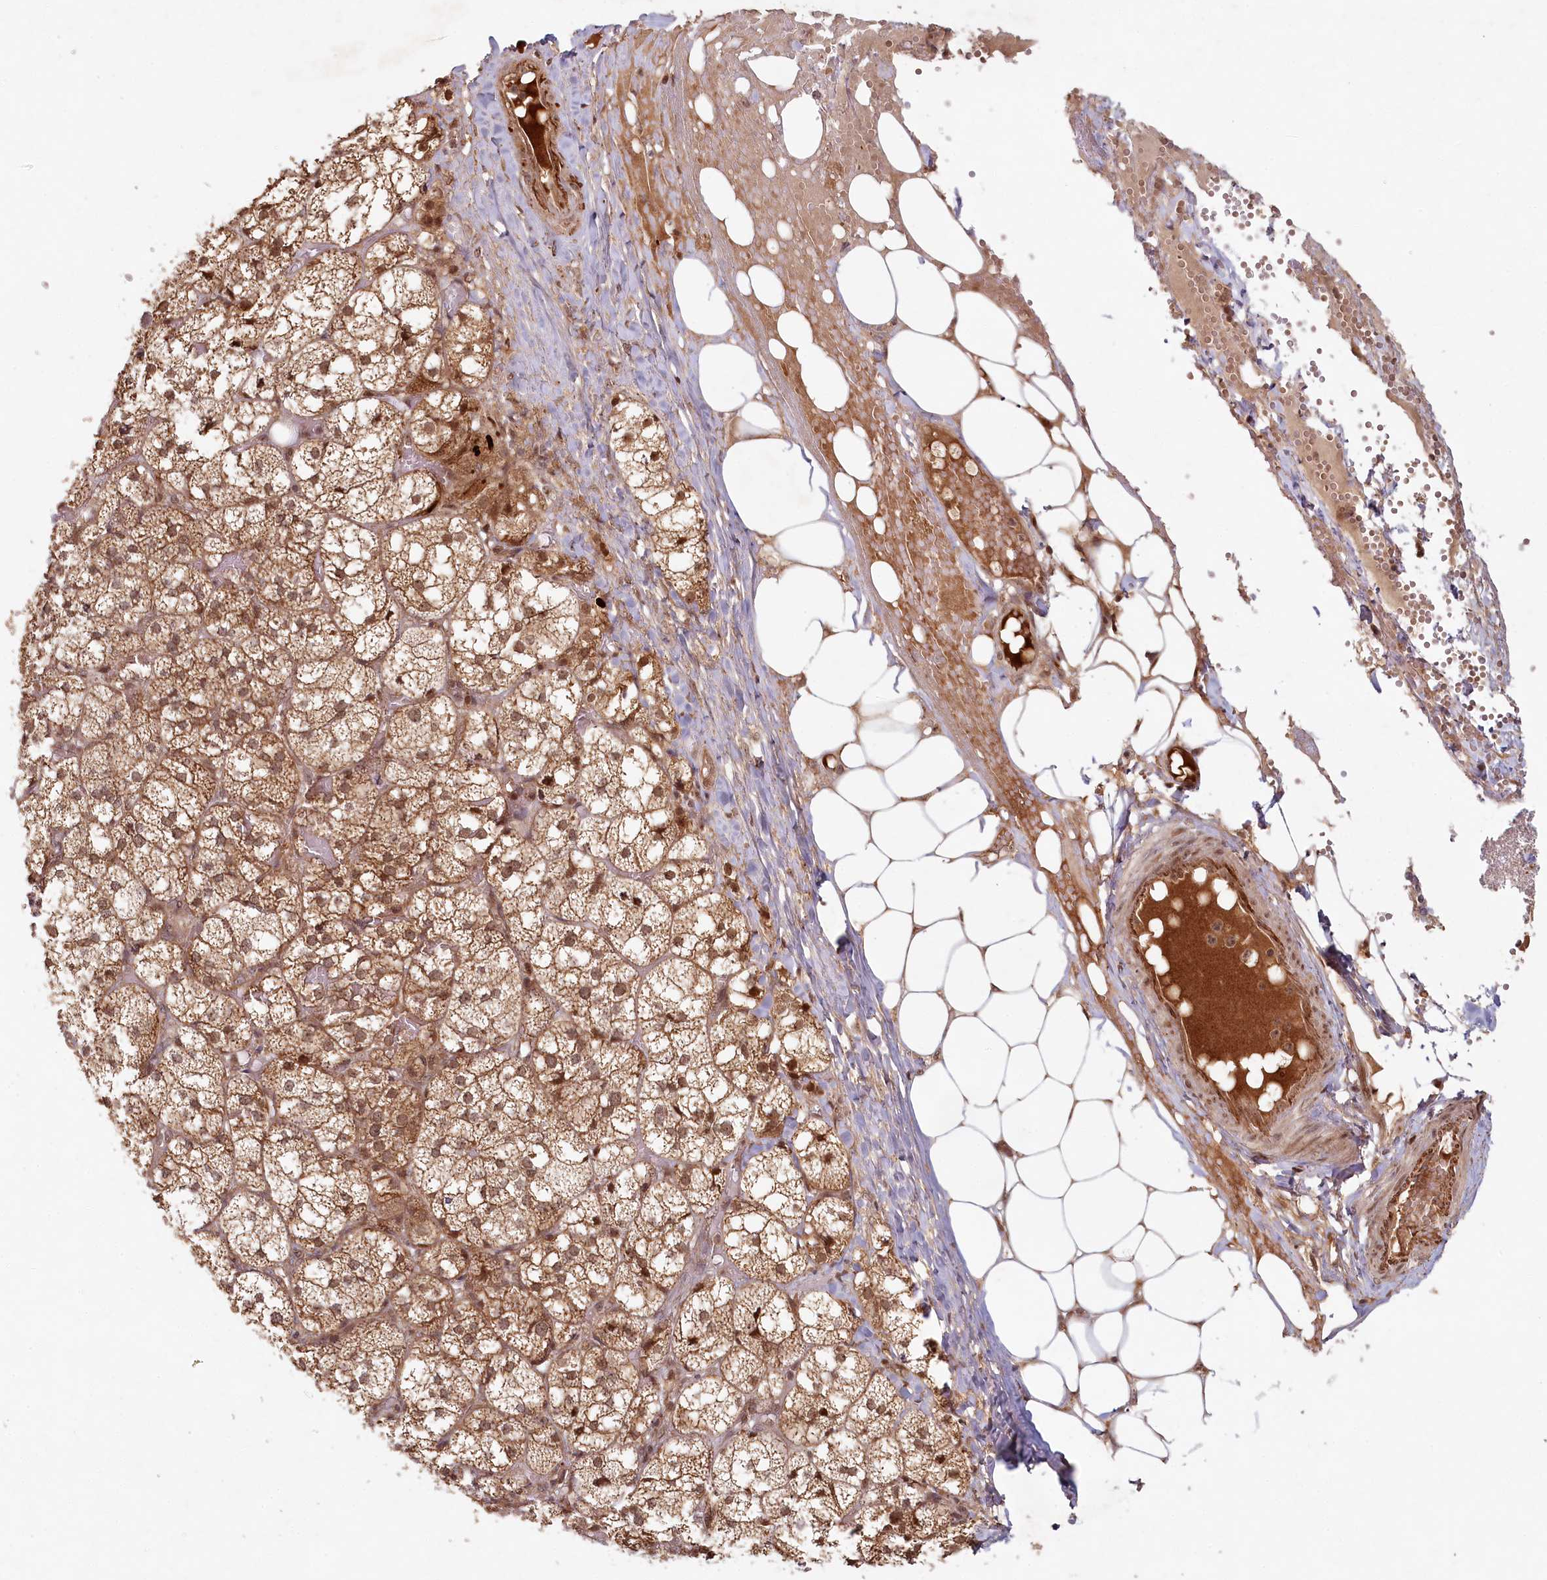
{"staining": {"intensity": "moderate", "quantity": ">75%", "location": "cytoplasmic/membranous,nuclear"}, "tissue": "adrenal gland", "cell_type": "Glandular cells", "image_type": "normal", "snomed": [{"axis": "morphology", "description": "Normal tissue, NOS"}, {"axis": "topography", "description": "Adrenal gland"}], "caption": "A brown stain labels moderate cytoplasmic/membranous,nuclear staining of a protein in glandular cells of unremarkable human adrenal gland.", "gene": "WAPL", "patient": {"sex": "female", "age": 61}}